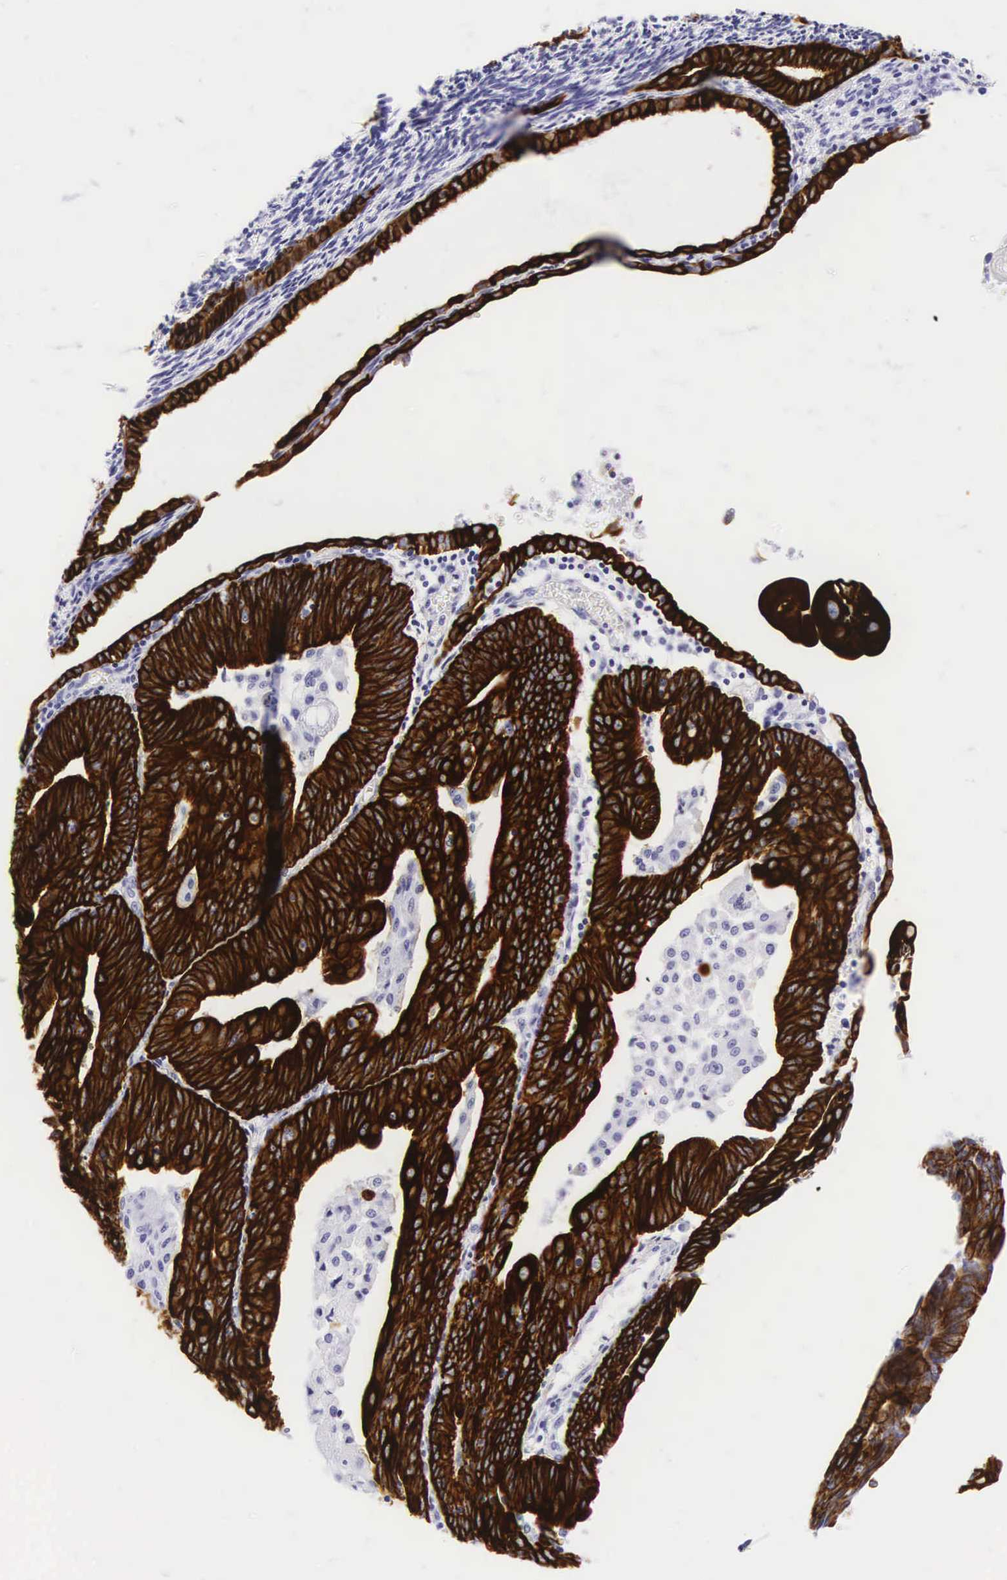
{"staining": {"intensity": "strong", "quantity": ">75%", "location": "cytoplasmic/membranous"}, "tissue": "endometrial cancer", "cell_type": "Tumor cells", "image_type": "cancer", "snomed": [{"axis": "morphology", "description": "Adenocarcinoma, NOS"}, {"axis": "topography", "description": "Endometrium"}], "caption": "An image of adenocarcinoma (endometrial) stained for a protein shows strong cytoplasmic/membranous brown staining in tumor cells.", "gene": "KRT18", "patient": {"sex": "female", "age": 56}}